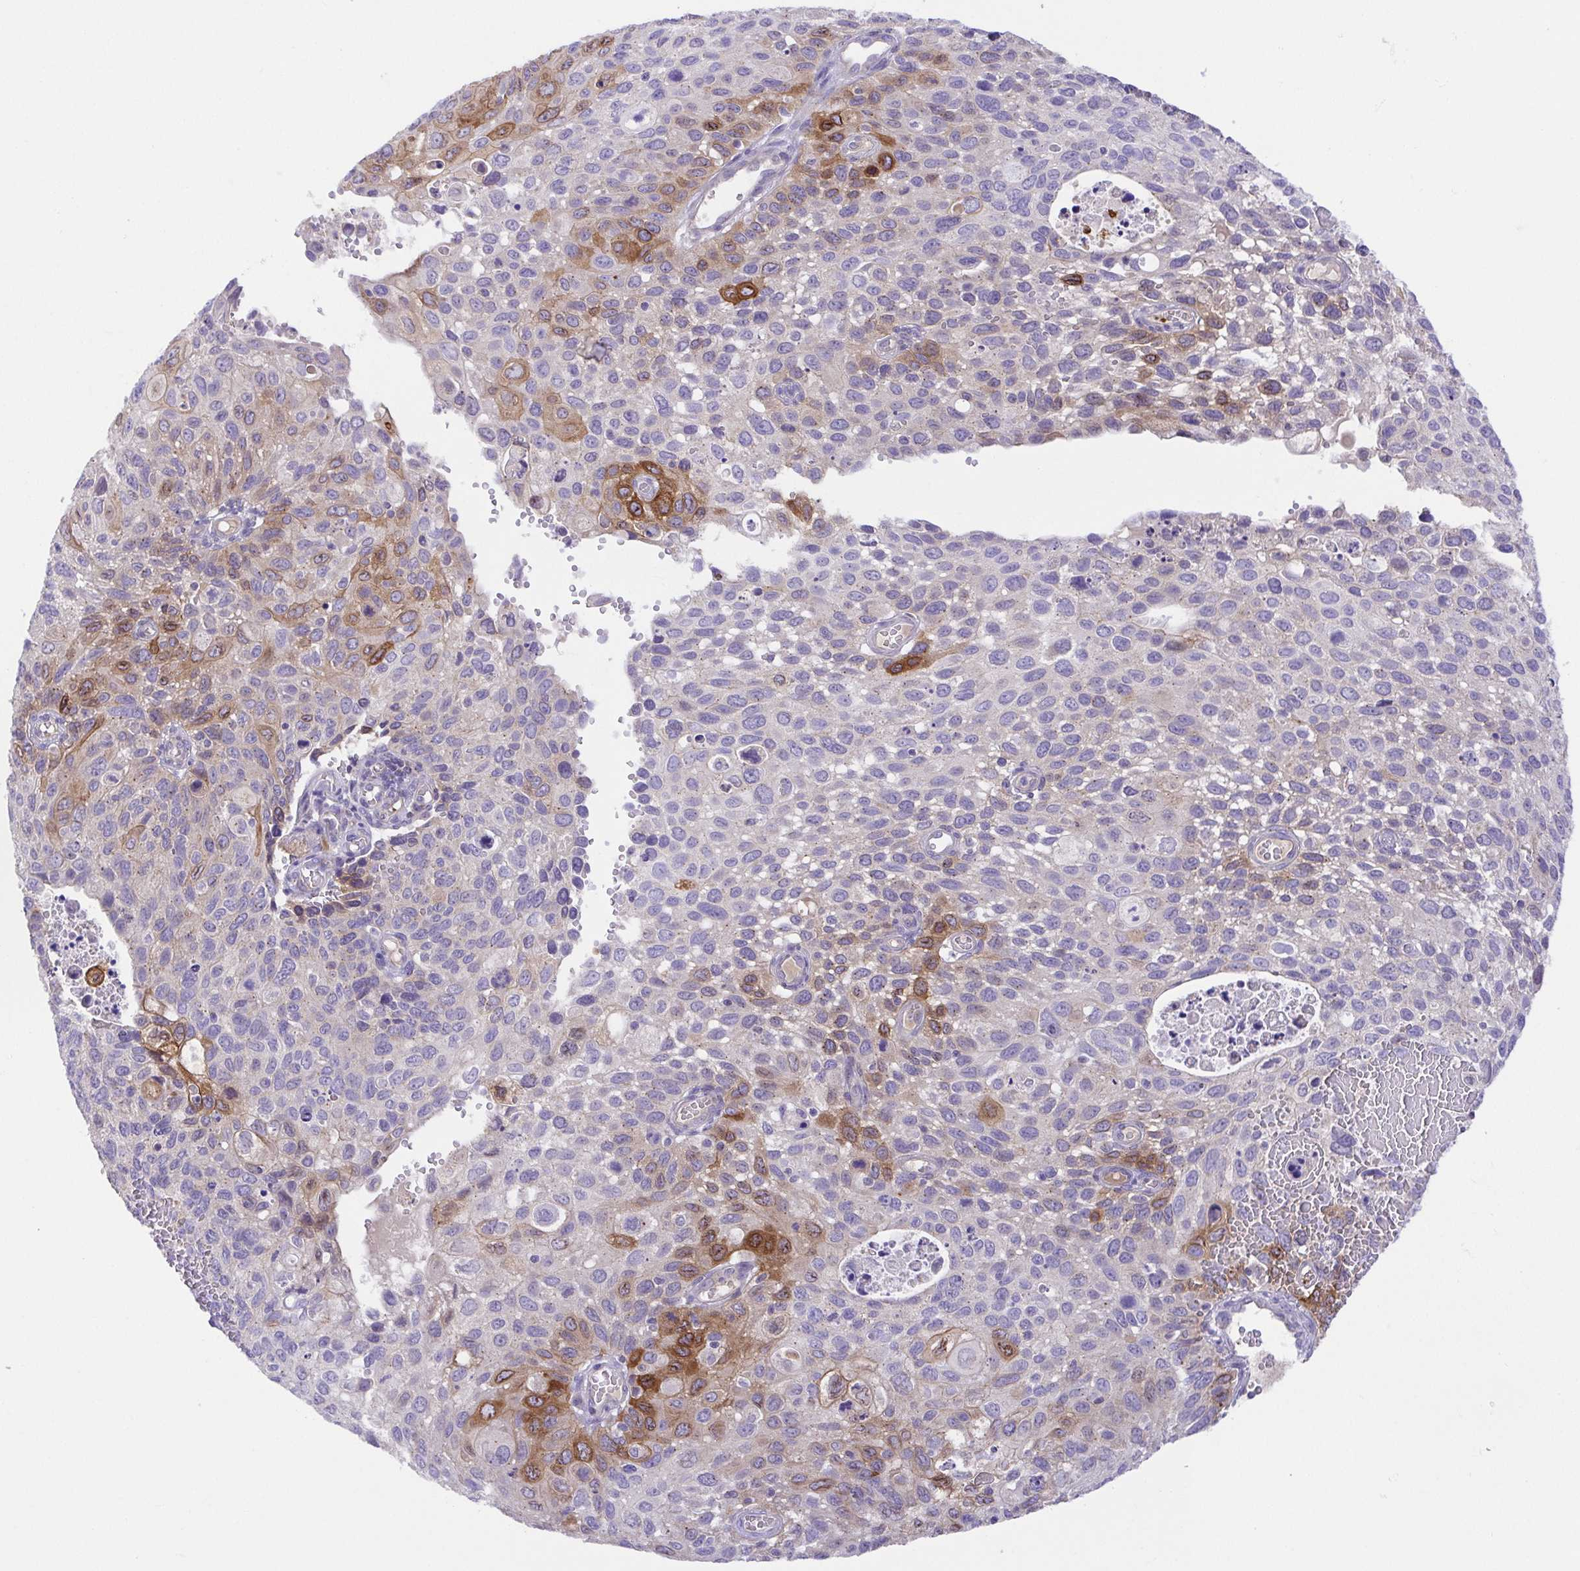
{"staining": {"intensity": "strong", "quantity": "<25%", "location": "cytoplasmic/membranous"}, "tissue": "cervical cancer", "cell_type": "Tumor cells", "image_type": "cancer", "snomed": [{"axis": "morphology", "description": "Squamous cell carcinoma, NOS"}, {"axis": "topography", "description": "Cervix"}], "caption": "Immunohistochemical staining of human cervical cancer (squamous cell carcinoma) demonstrates medium levels of strong cytoplasmic/membranous expression in about <25% of tumor cells. (IHC, brightfield microscopy, high magnification).", "gene": "SLC13A1", "patient": {"sex": "female", "age": 70}}